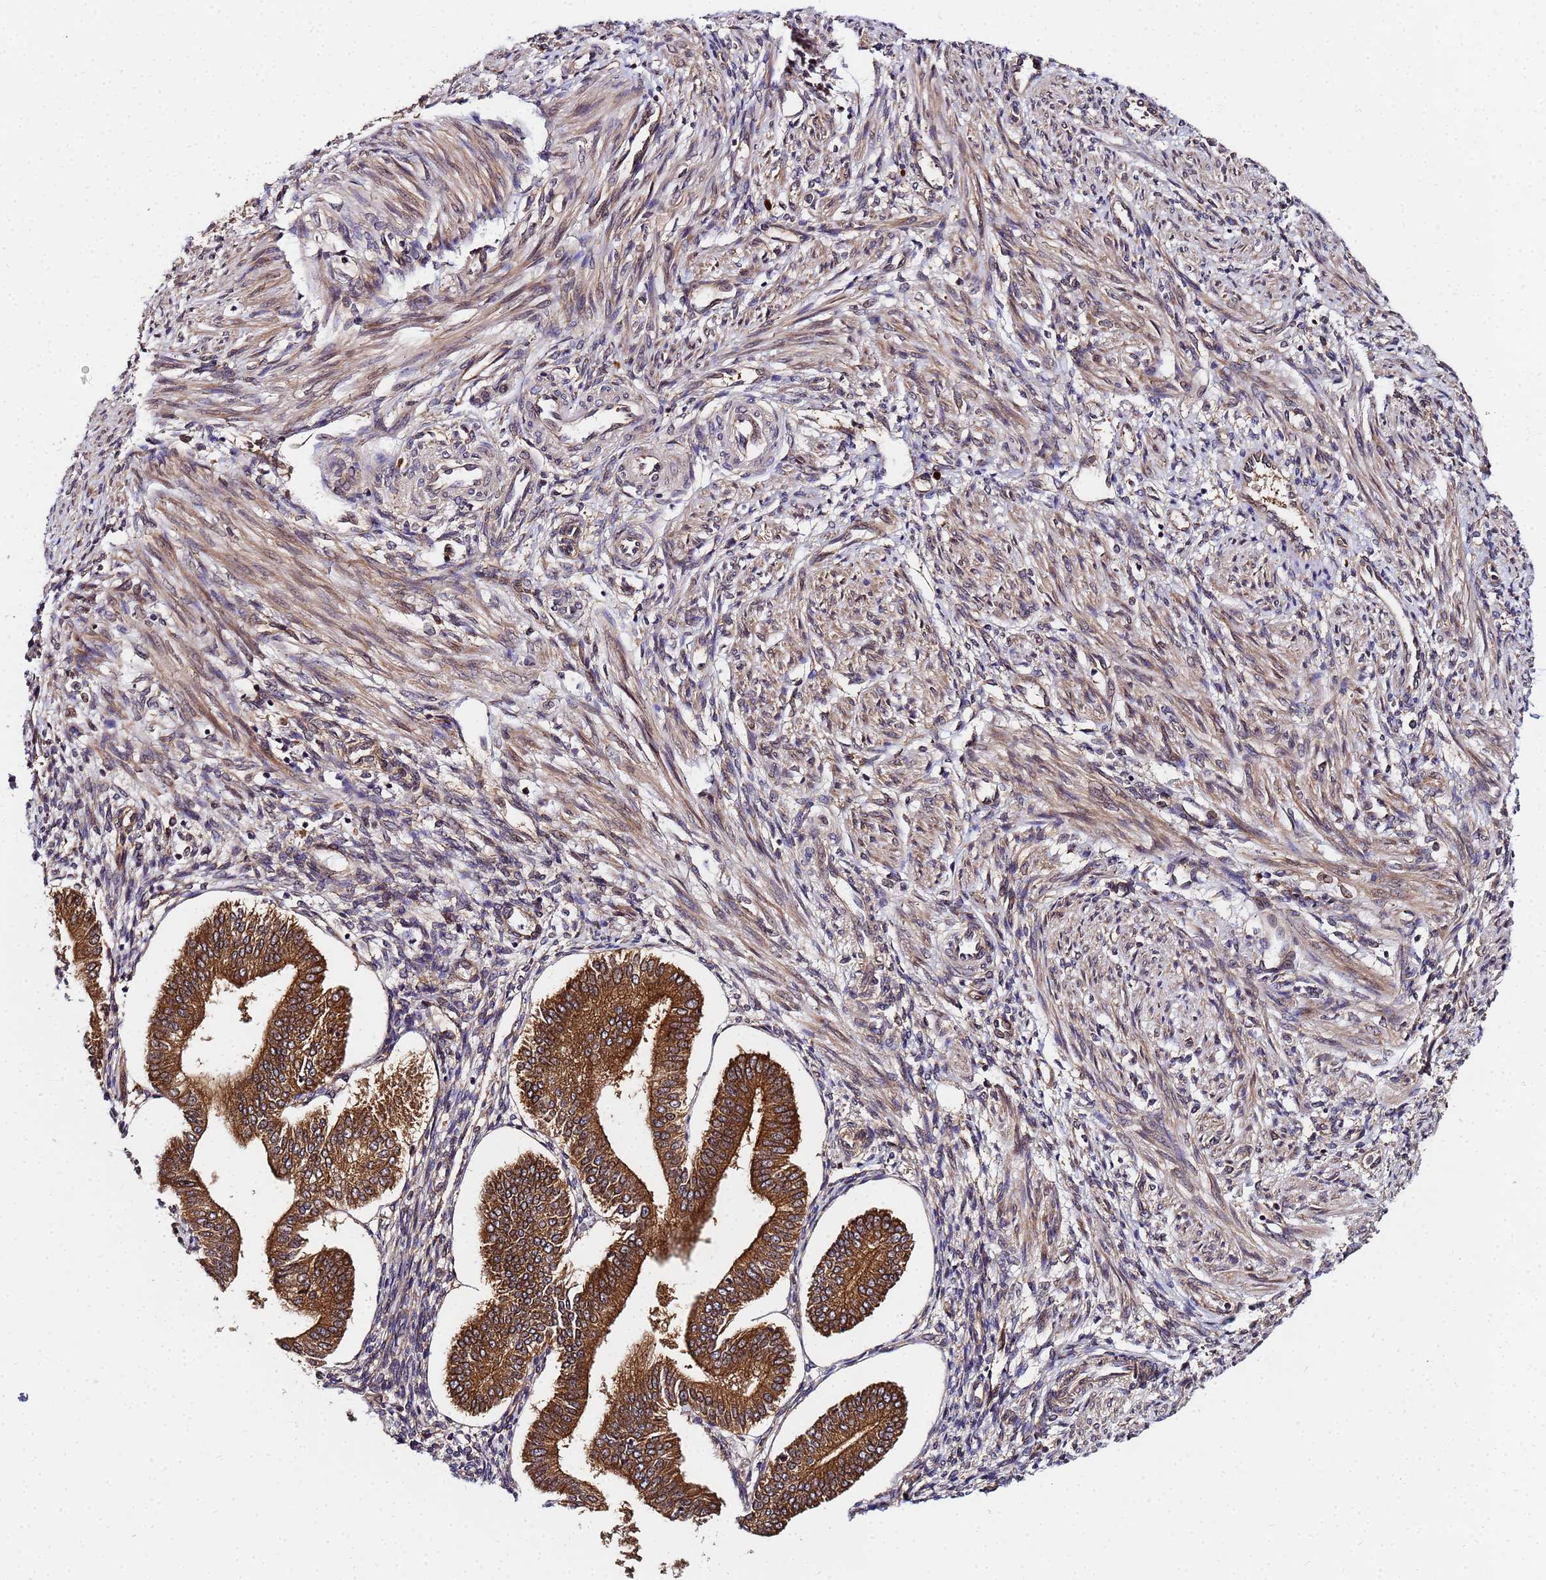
{"staining": {"intensity": "moderate", "quantity": "25%-75%", "location": "cytoplasmic/membranous"}, "tissue": "endometrium", "cell_type": "Cells in endometrial stroma", "image_type": "normal", "snomed": [{"axis": "morphology", "description": "Normal tissue, NOS"}, {"axis": "topography", "description": "Endometrium"}], "caption": "Brown immunohistochemical staining in normal human endometrium exhibits moderate cytoplasmic/membranous expression in about 25%-75% of cells in endometrial stroma.", "gene": "UNC93B1", "patient": {"sex": "female", "age": 34}}